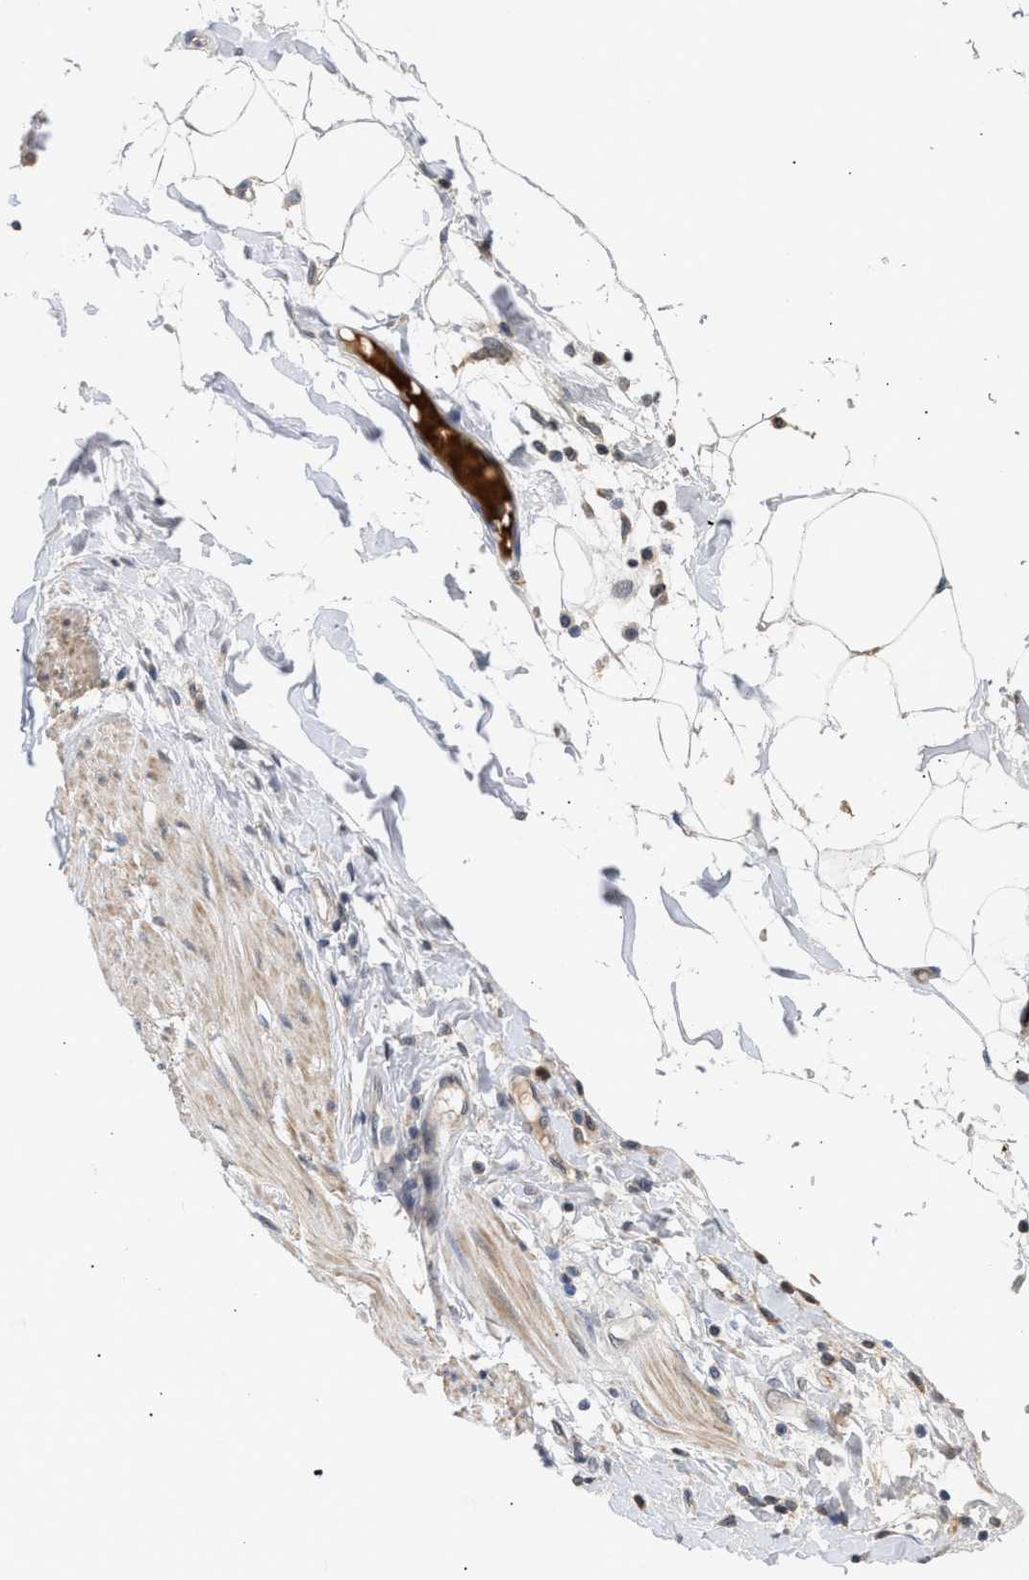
{"staining": {"intensity": "weak", "quantity": ">75%", "location": "cytoplasmic/membranous"}, "tissue": "adipose tissue", "cell_type": "Adipocytes", "image_type": "normal", "snomed": [{"axis": "morphology", "description": "Normal tissue, NOS"}, {"axis": "morphology", "description": "Adenocarcinoma, NOS"}, {"axis": "topography", "description": "Colon"}, {"axis": "topography", "description": "Peripheral nerve tissue"}], "caption": "Immunohistochemical staining of unremarkable adipose tissue exhibits weak cytoplasmic/membranous protein expression in about >75% of adipocytes.", "gene": "NUP62", "patient": {"sex": "male", "age": 14}}